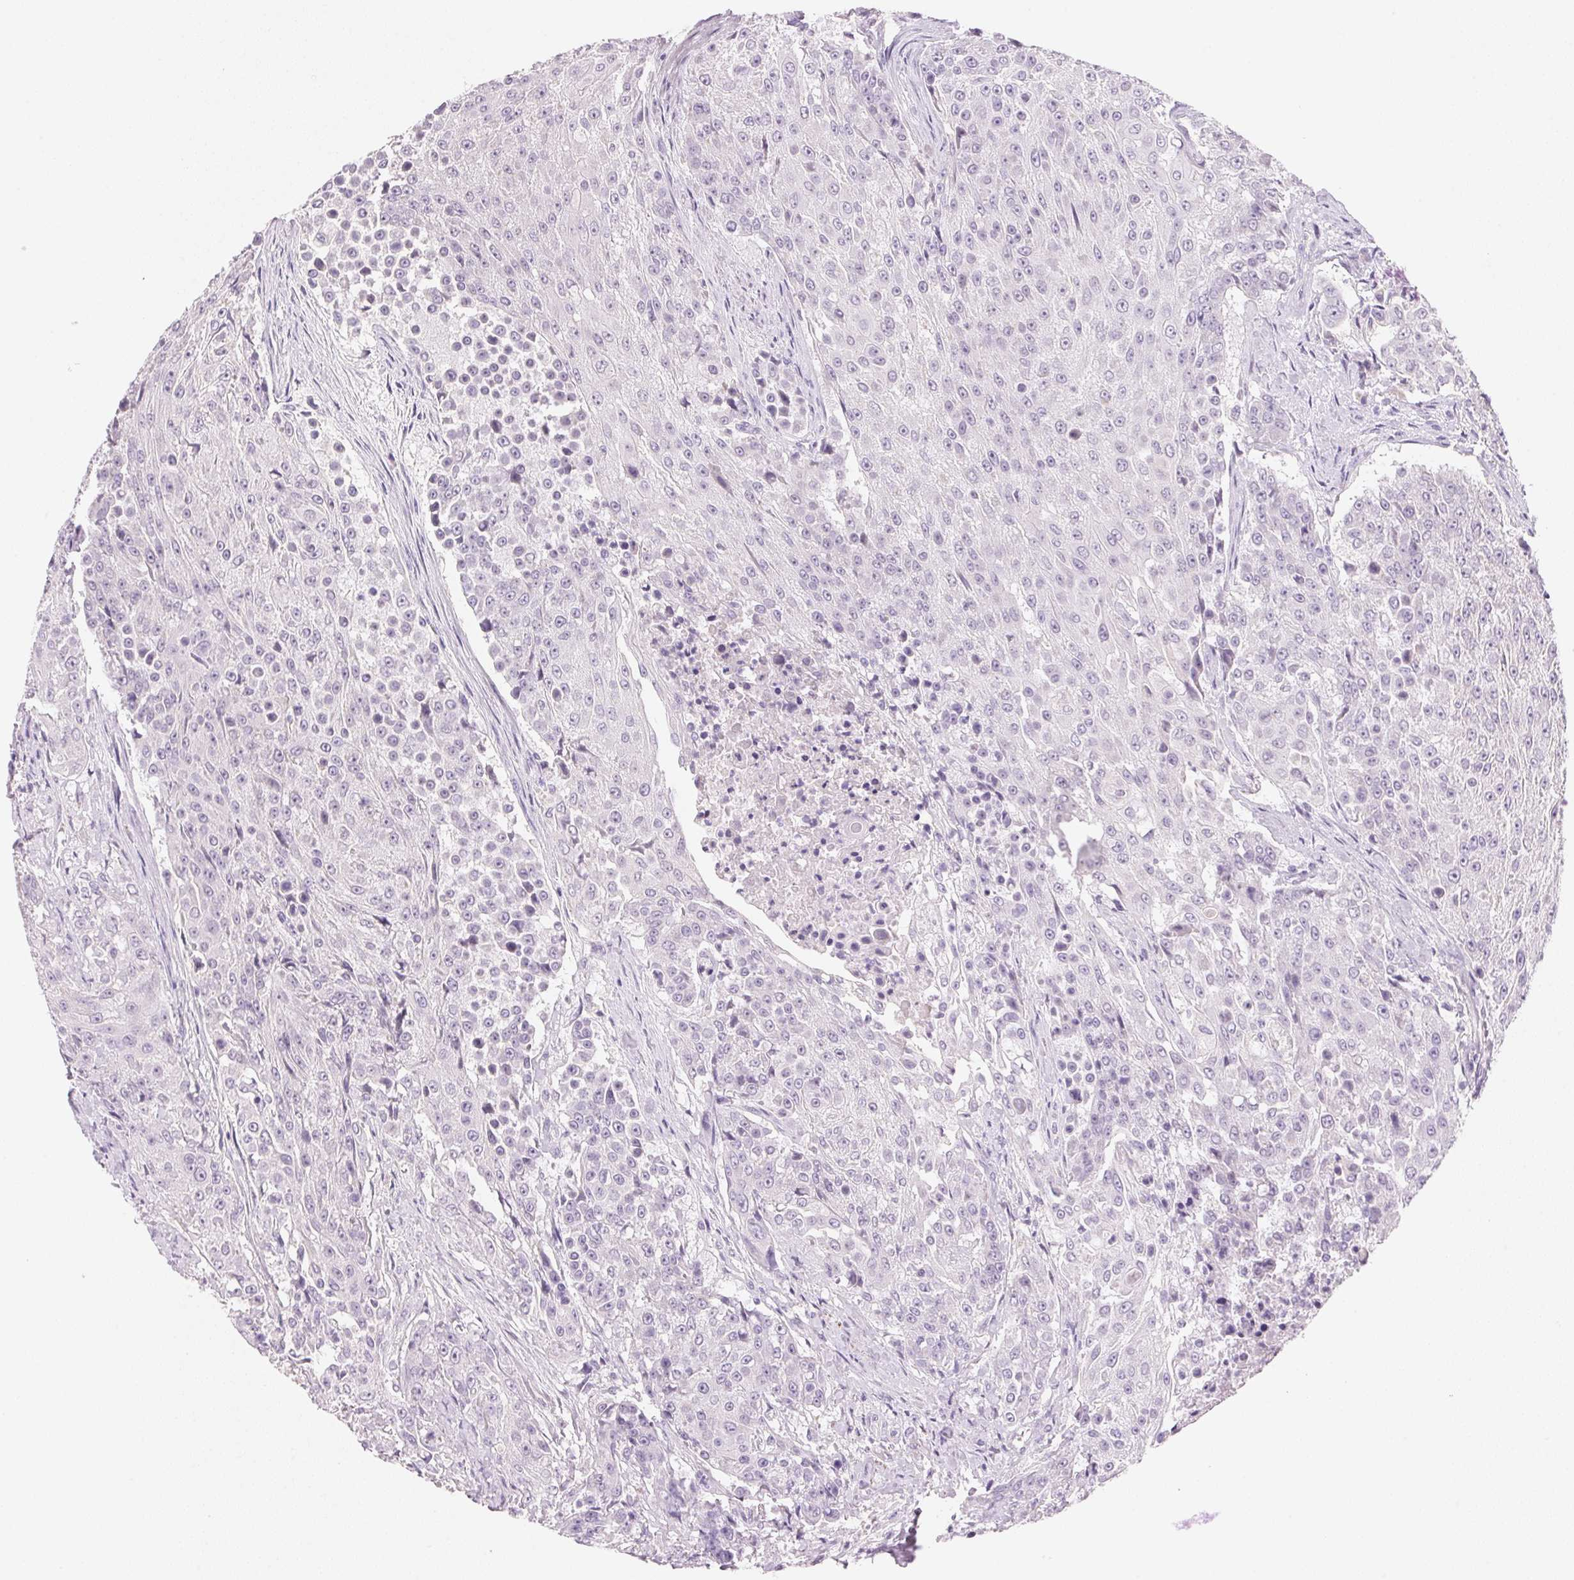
{"staining": {"intensity": "negative", "quantity": "none", "location": "none"}, "tissue": "urothelial cancer", "cell_type": "Tumor cells", "image_type": "cancer", "snomed": [{"axis": "morphology", "description": "Urothelial carcinoma, High grade"}, {"axis": "topography", "description": "Urinary bladder"}], "caption": "IHC image of neoplastic tissue: human urothelial cancer stained with DAB displays no significant protein positivity in tumor cells.", "gene": "CYP11B1", "patient": {"sex": "female", "age": 63}}